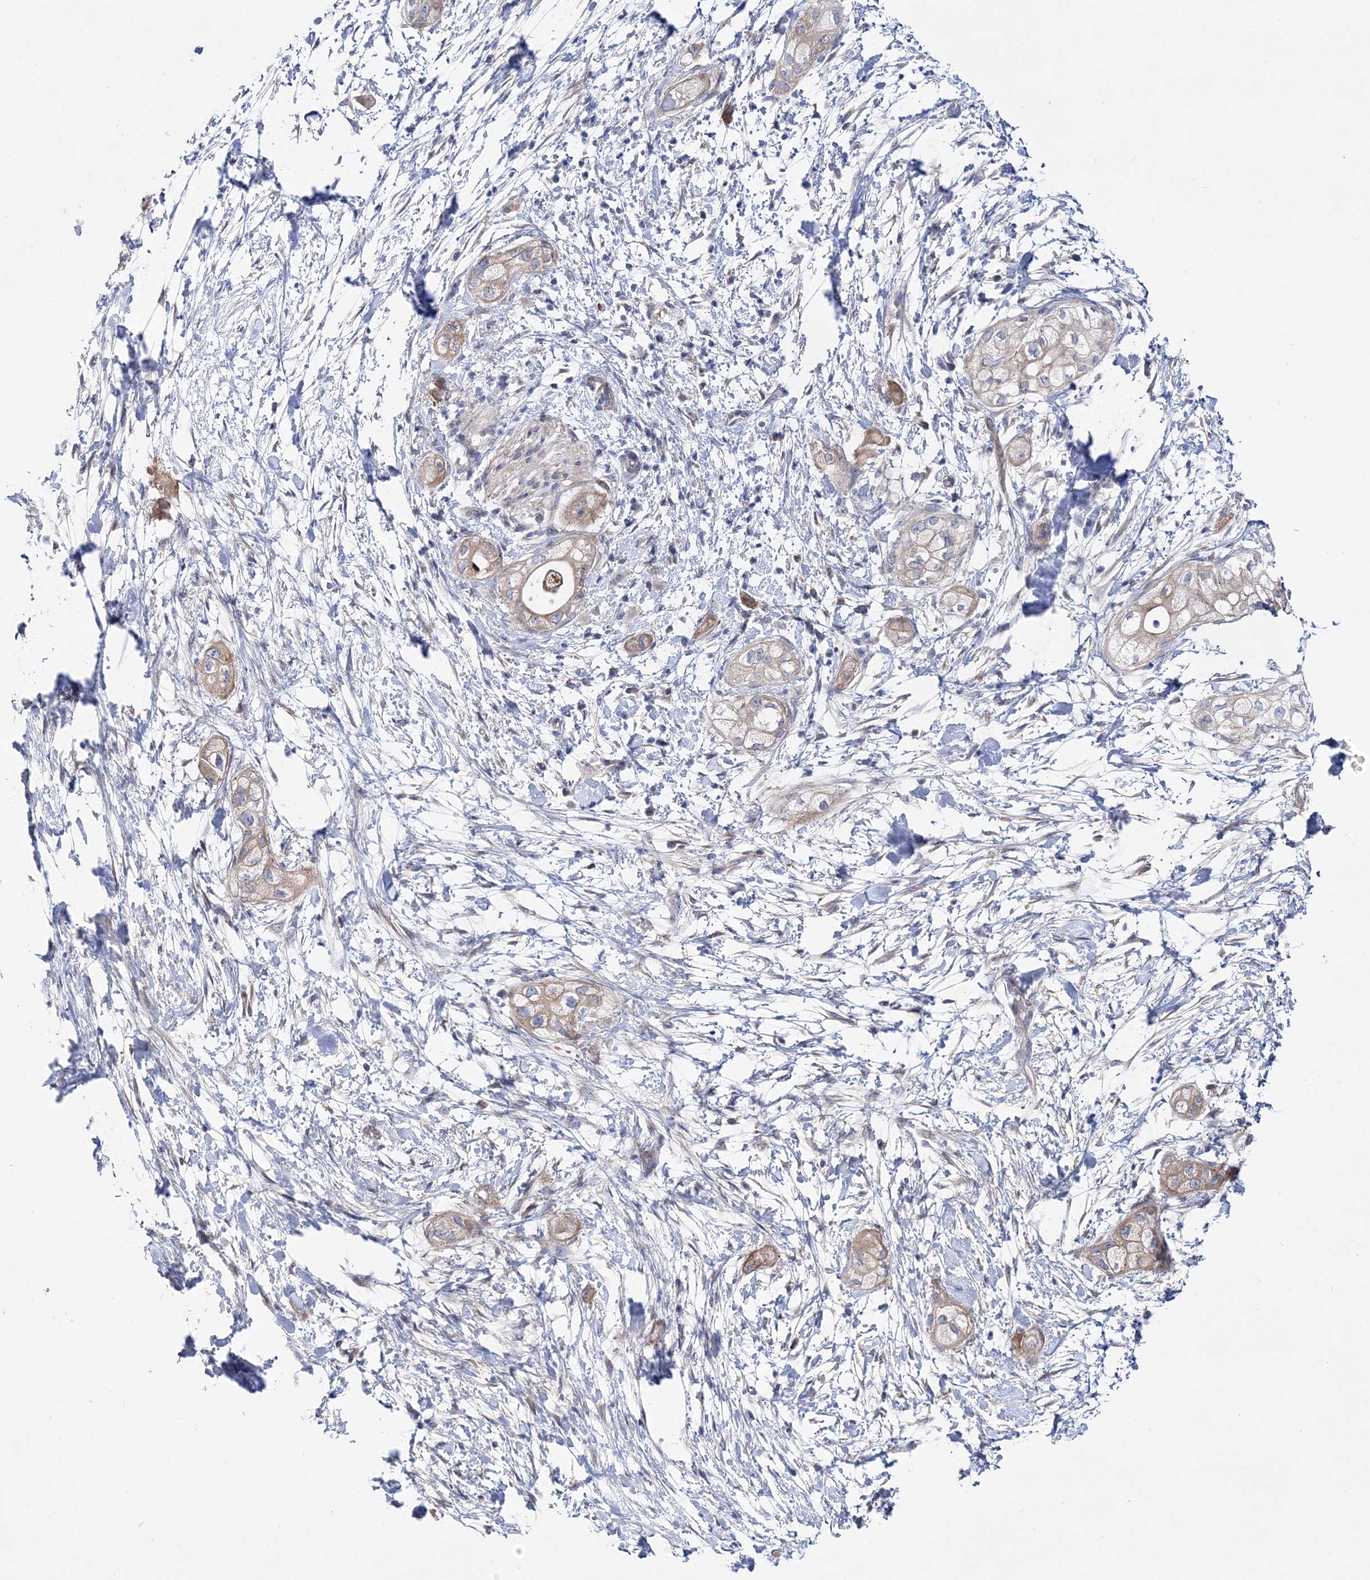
{"staining": {"intensity": "weak", "quantity": ">75%", "location": "cytoplasmic/membranous"}, "tissue": "pancreatic cancer", "cell_type": "Tumor cells", "image_type": "cancer", "snomed": [{"axis": "morphology", "description": "Adenocarcinoma, NOS"}, {"axis": "topography", "description": "Pancreas"}], "caption": "High-power microscopy captured an immunohistochemistry (IHC) micrograph of pancreatic cancer (adenocarcinoma), revealing weak cytoplasmic/membranous expression in approximately >75% of tumor cells.", "gene": "ARHGAP32", "patient": {"sex": "male", "age": 58}}